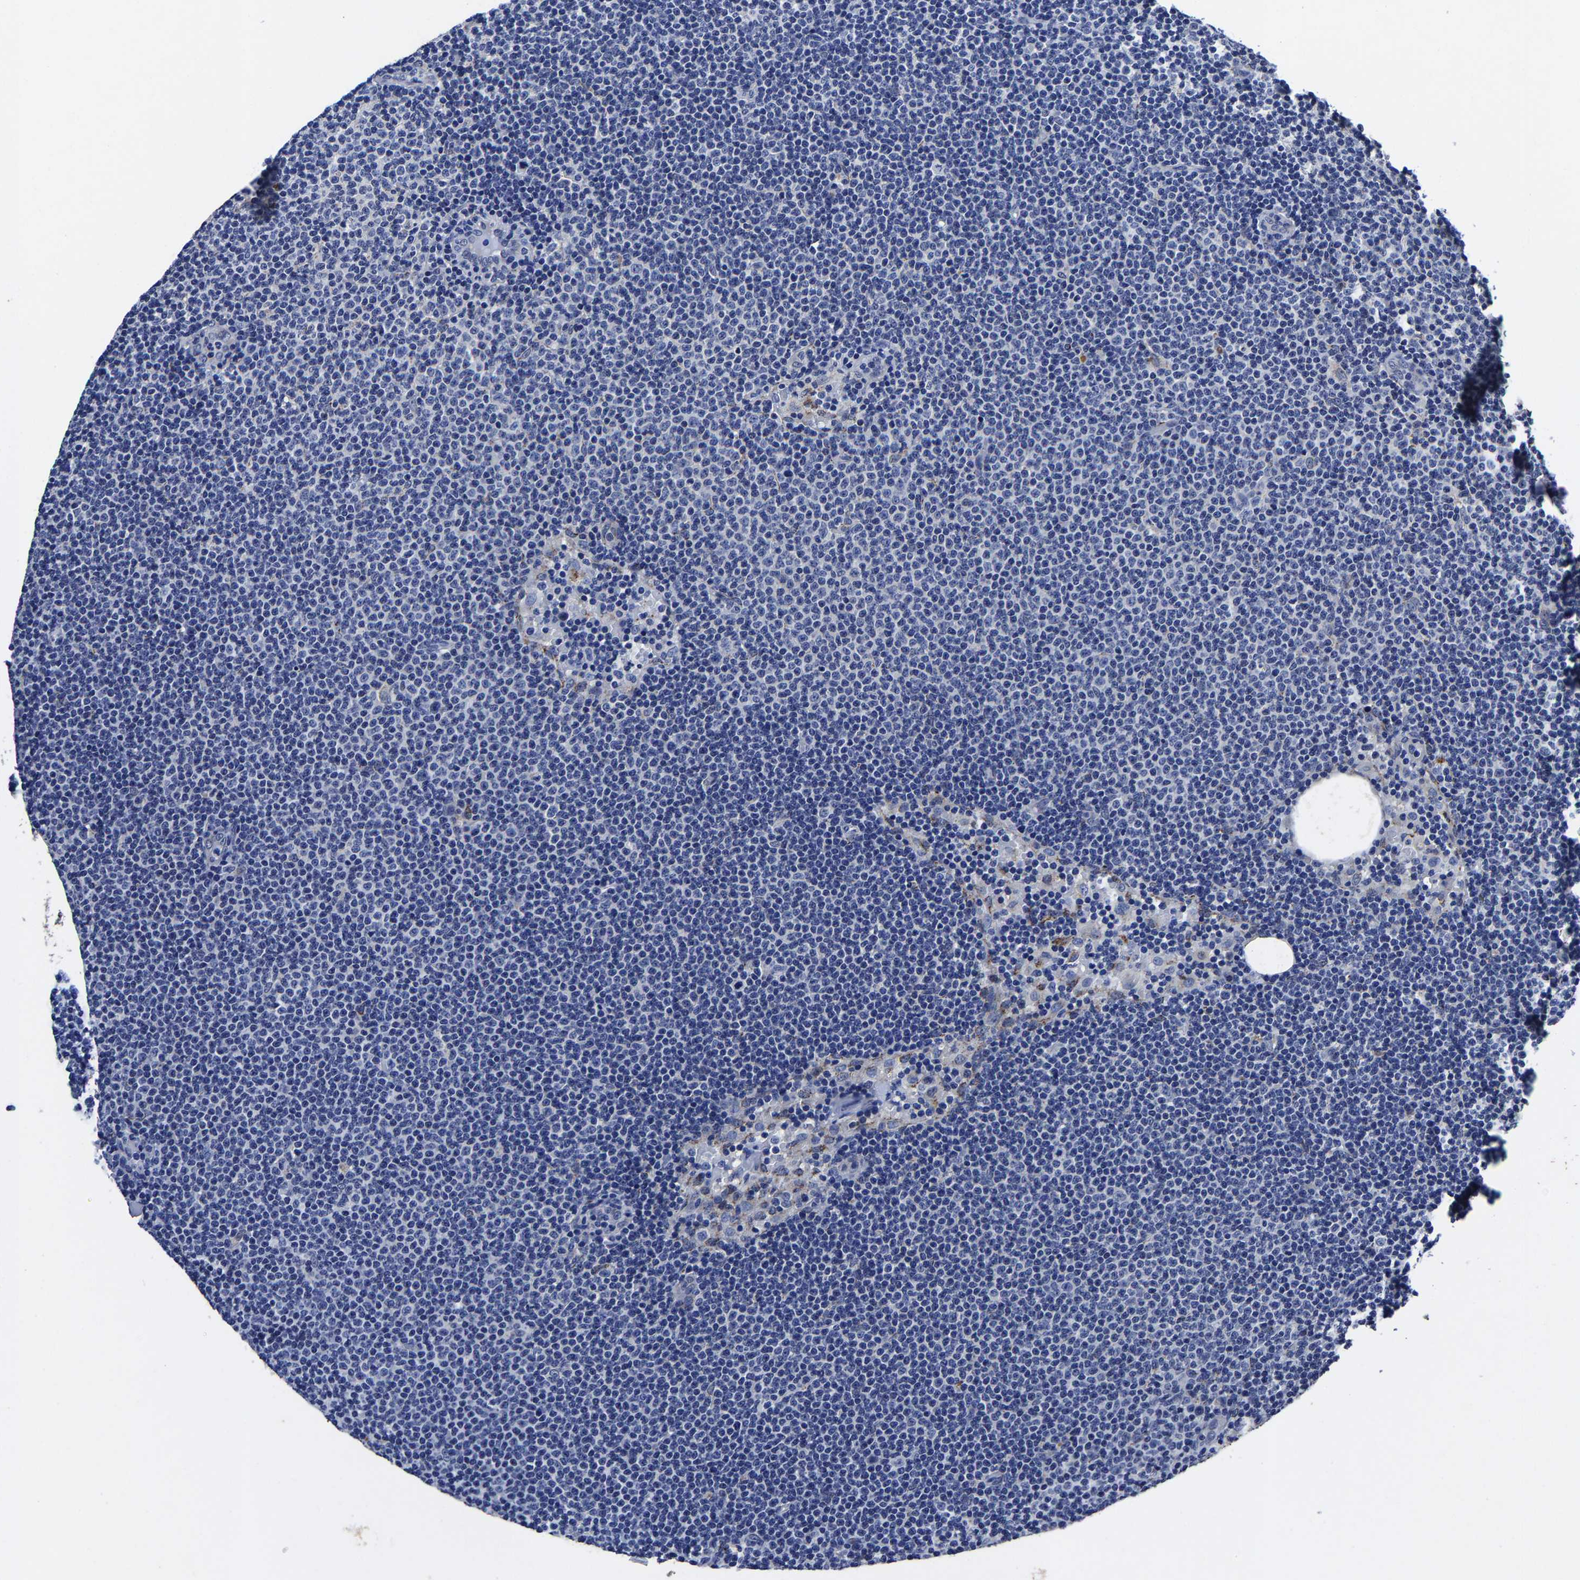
{"staining": {"intensity": "negative", "quantity": "none", "location": "none"}, "tissue": "lymphoma", "cell_type": "Tumor cells", "image_type": "cancer", "snomed": [{"axis": "morphology", "description": "Malignant lymphoma, non-Hodgkin's type, Low grade"}, {"axis": "topography", "description": "Lymph node"}], "caption": "Immunohistochemistry histopathology image of lymphoma stained for a protein (brown), which shows no positivity in tumor cells.", "gene": "PSPH", "patient": {"sex": "female", "age": 53}}